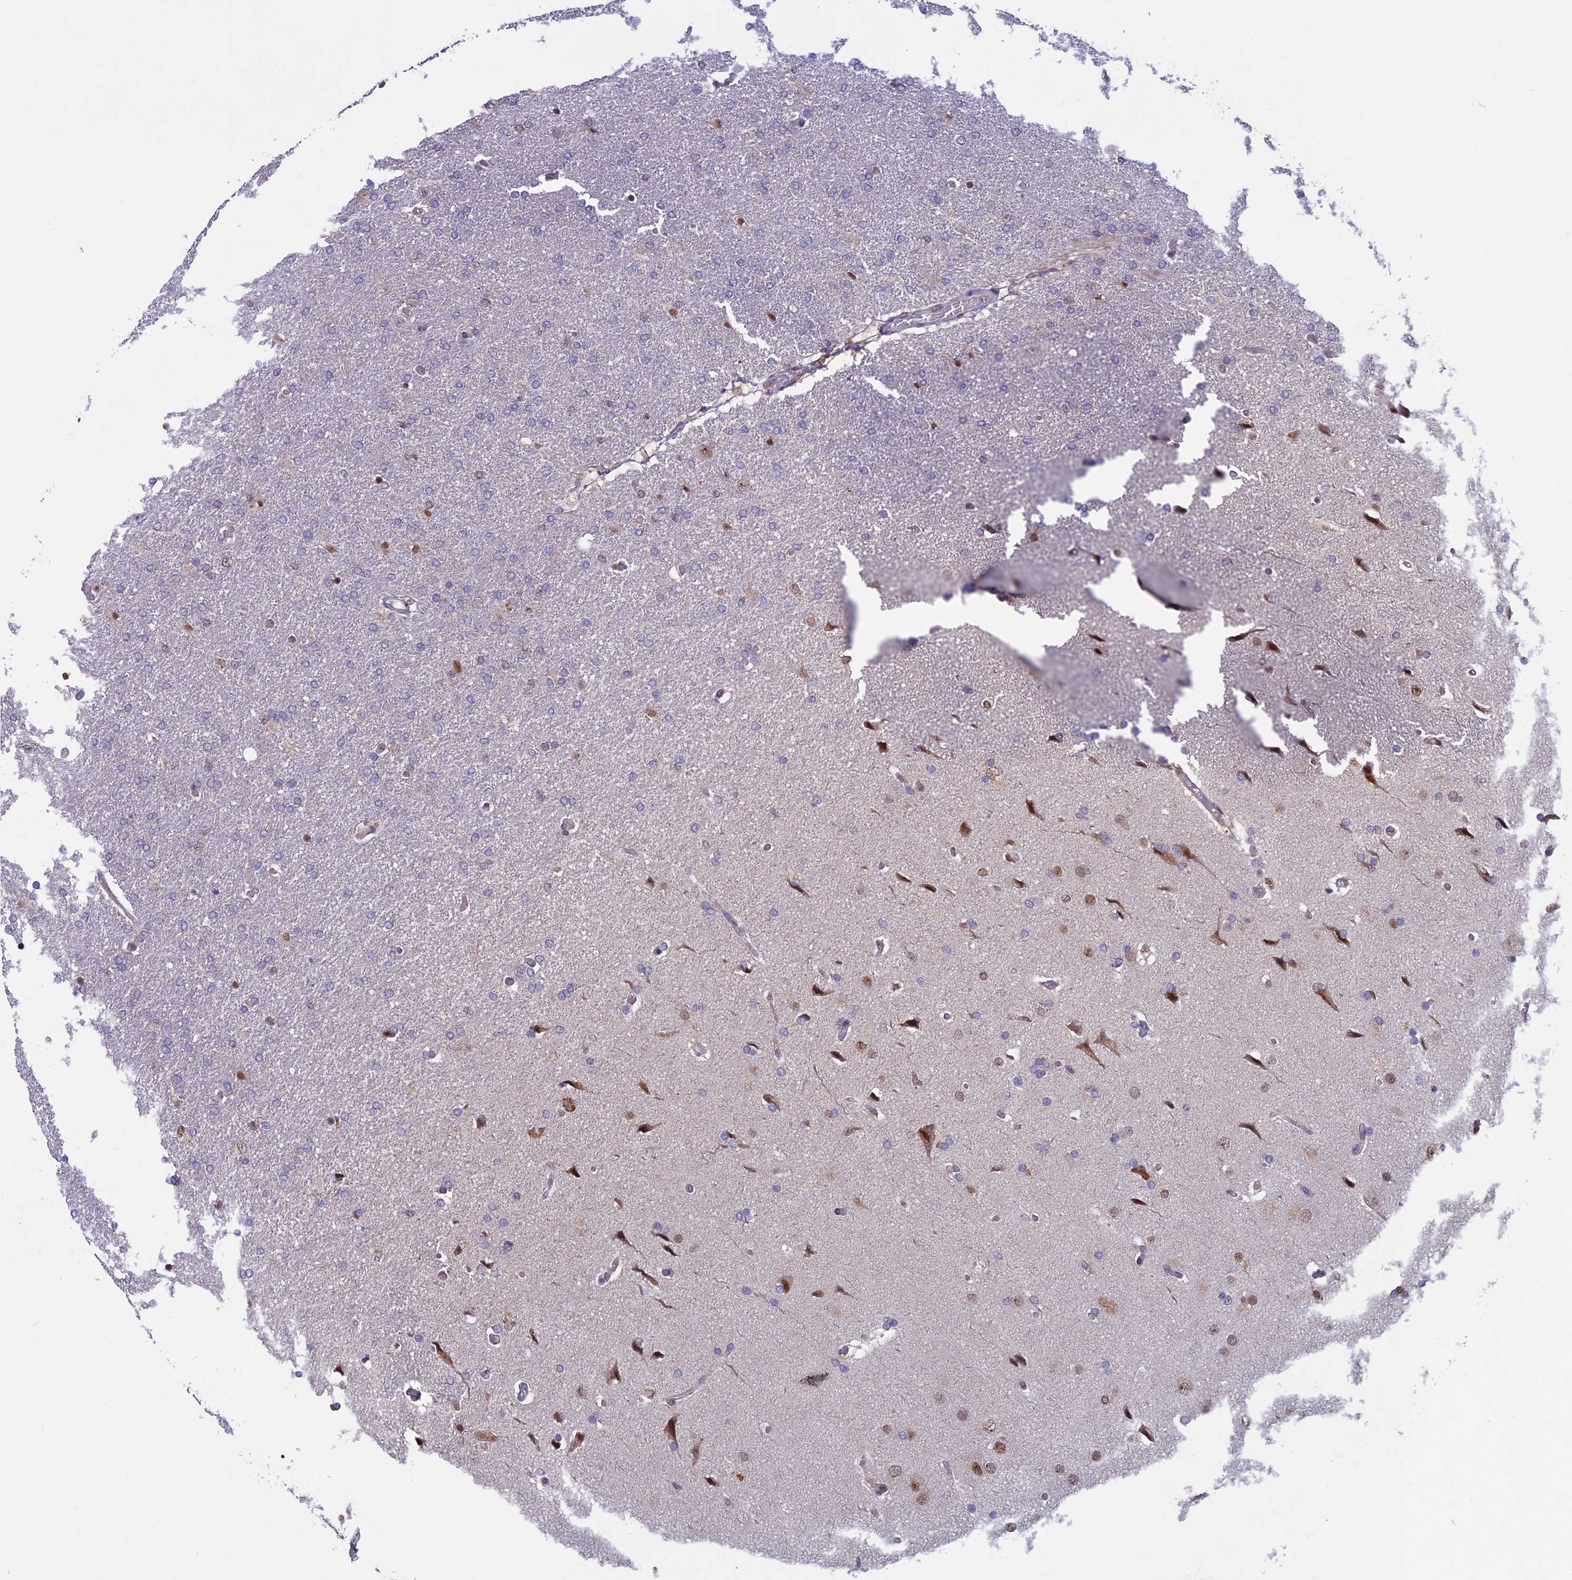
{"staining": {"intensity": "negative", "quantity": "none", "location": "none"}, "tissue": "glioma", "cell_type": "Tumor cells", "image_type": "cancer", "snomed": [{"axis": "morphology", "description": "Glioma, malignant, High grade"}, {"axis": "topography", "description": "Brain"}], "caption": "Immunohistochemistry (IHC) of malignant high-grade glioma shows no expression in tumor cells. (Stains: DAB (3,3'-diaminobenzidine) IHC with hematoxylin counter stain, Microscopy: brightfield microscopy at high magnification).", "gene": "SPIRE1", "patient": {"sex": "male", "age": 72}}